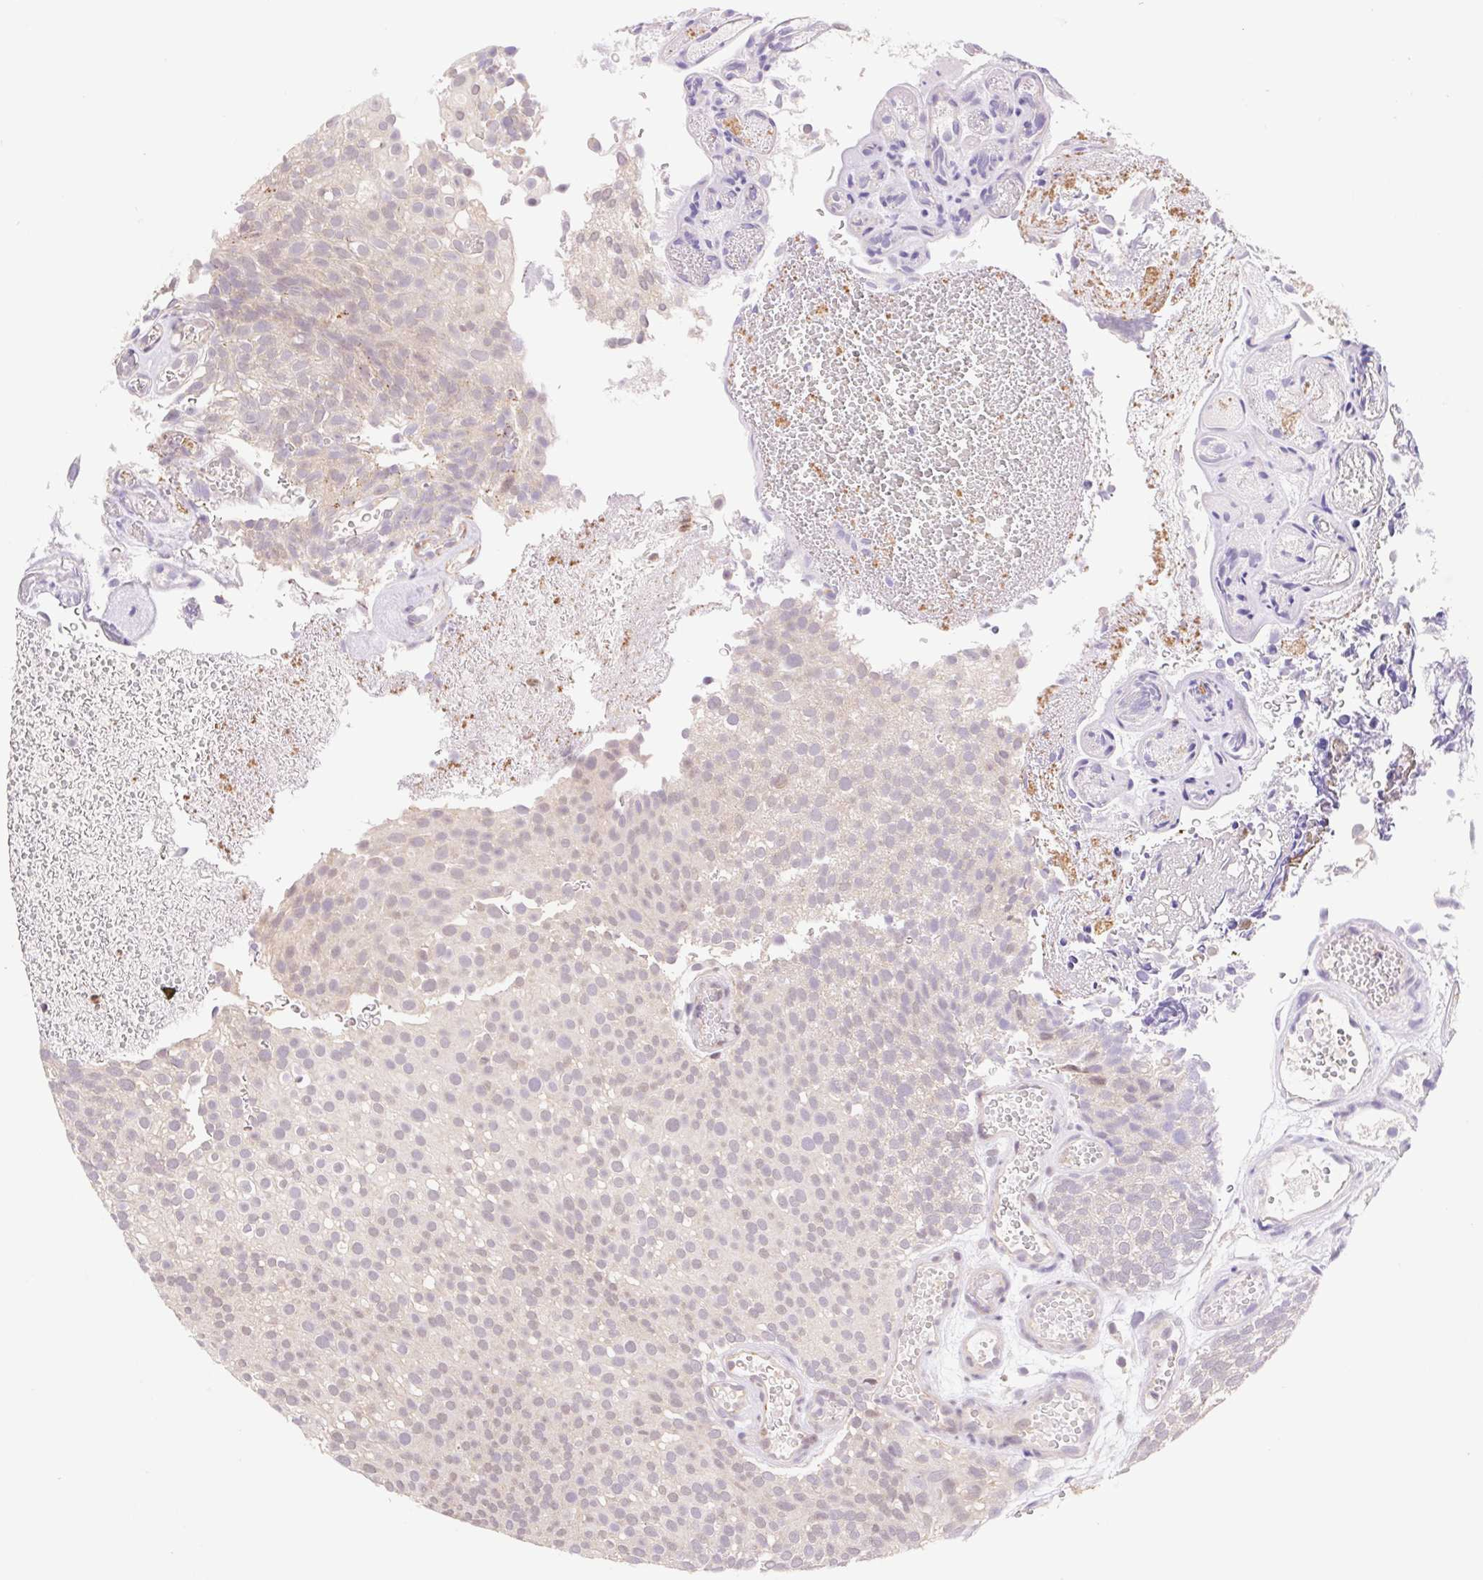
{"staining": {"intensity": "weak", "quantity": "25%-75%", "location": "nuclear"}, "tissue": "urothelial cancer", "cell_type": "Tumor cells", "image_type": "cancer", "snomed": [{"axis": "morphology", "description": "Urothelial carcinoma, Low grade"}, {"axis": "topography", "description": "Urinary bladder"}], "caption": "Immunohistochemical staining of human urothelial cancer exhibits weak nuclear protein expression in approximately 25%-75% of tumor cells.", "gene": "L3MBTL4", "patient": {"sex": "male", "age": 78}}